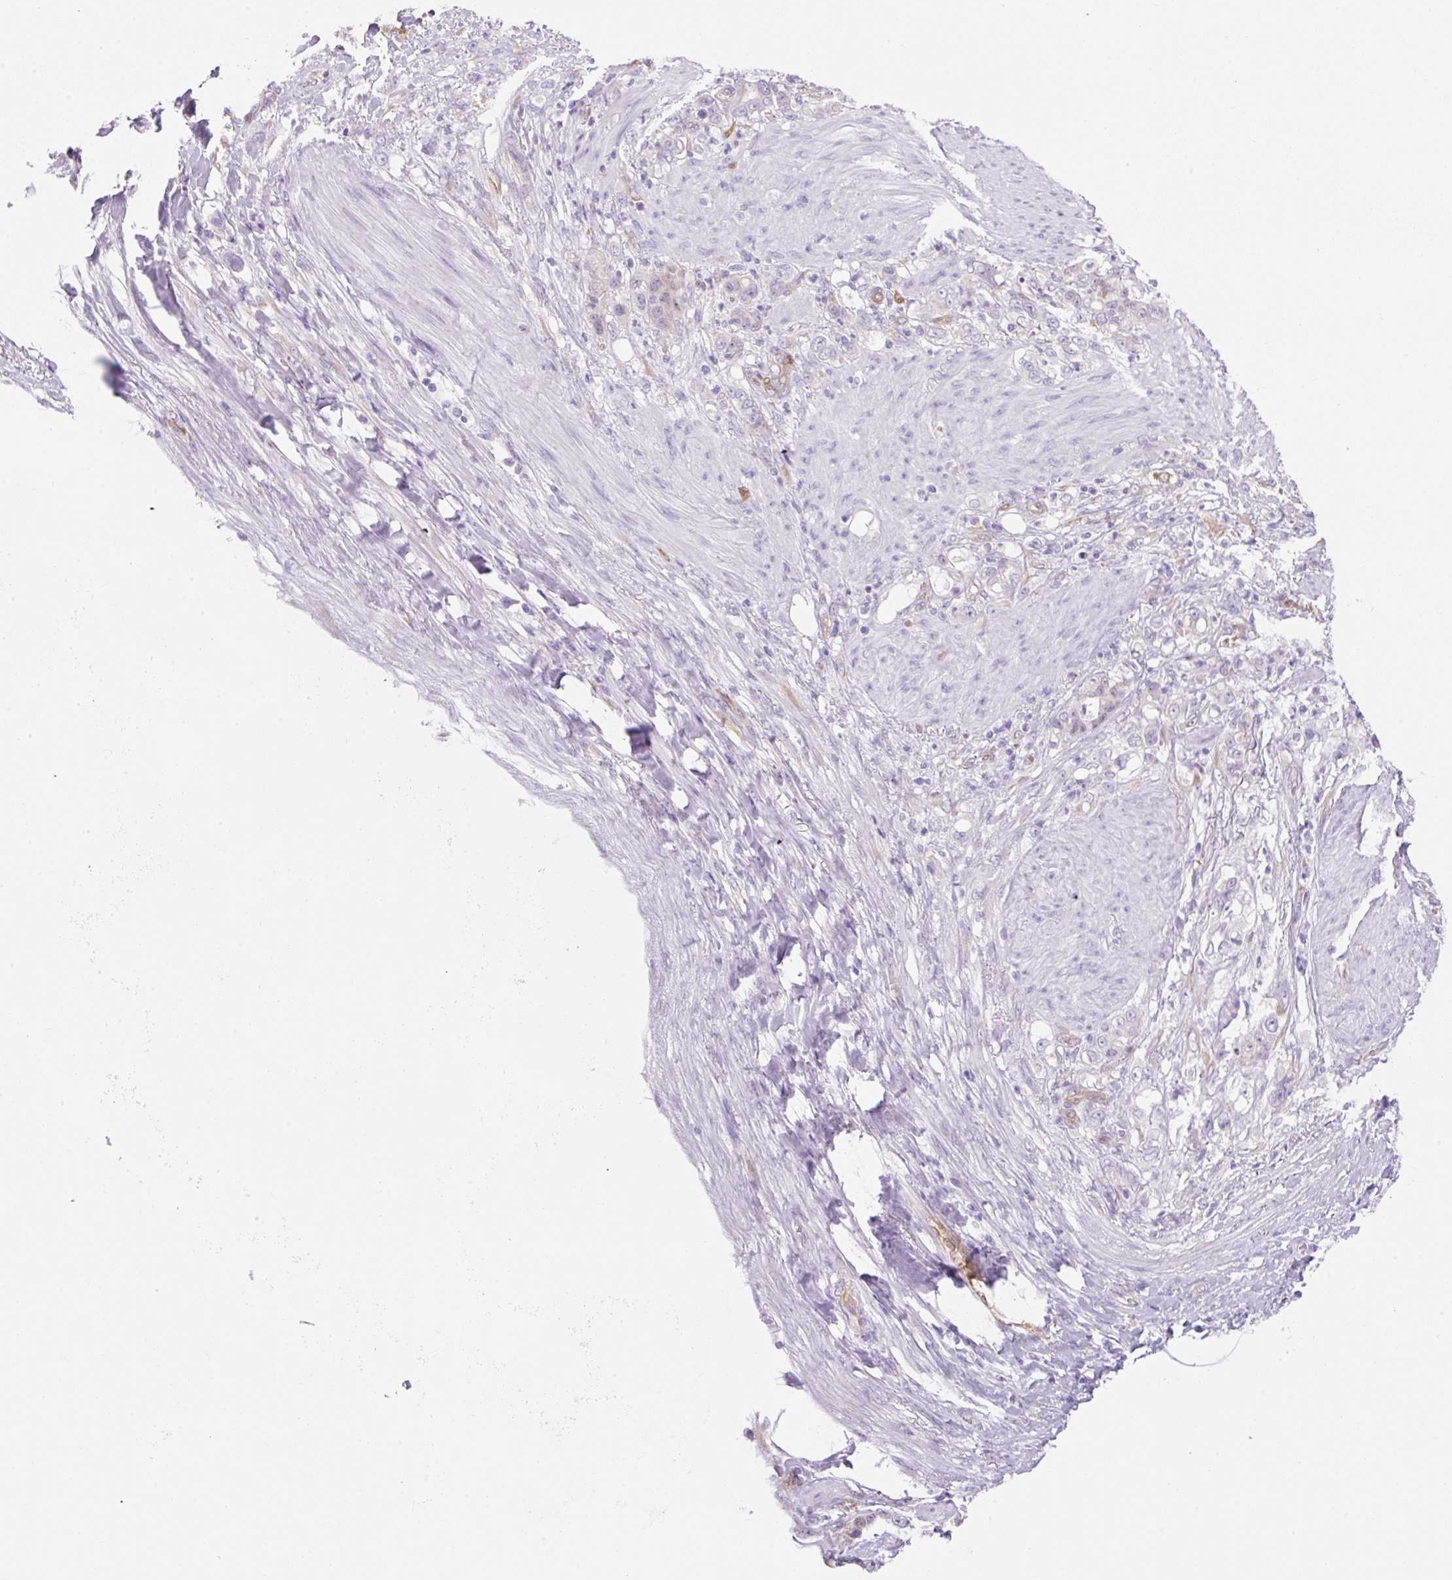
{"staining": {"intensity": "weak", "quantity": "<25%", "location": "cytoplasmic/membranous"}, "tissue": "stomach cancer", "cell_type": "Tumor cells", "image_type": "cancer", "snomed": [{"axis": "morphology", "description": "Adenocarcinoma, NOS"}, {"axis": "topography", "description": "Stomach"}], "caption": "This histopathology image is of stomach cancer stained with immunohistochemistry (IHC) to label a protein in brown with the nuclei are counter-stained blue. There is no positivity in tumor cells.", "gene": "FABP5", "patient": {"sex": "female", "age": 79}}